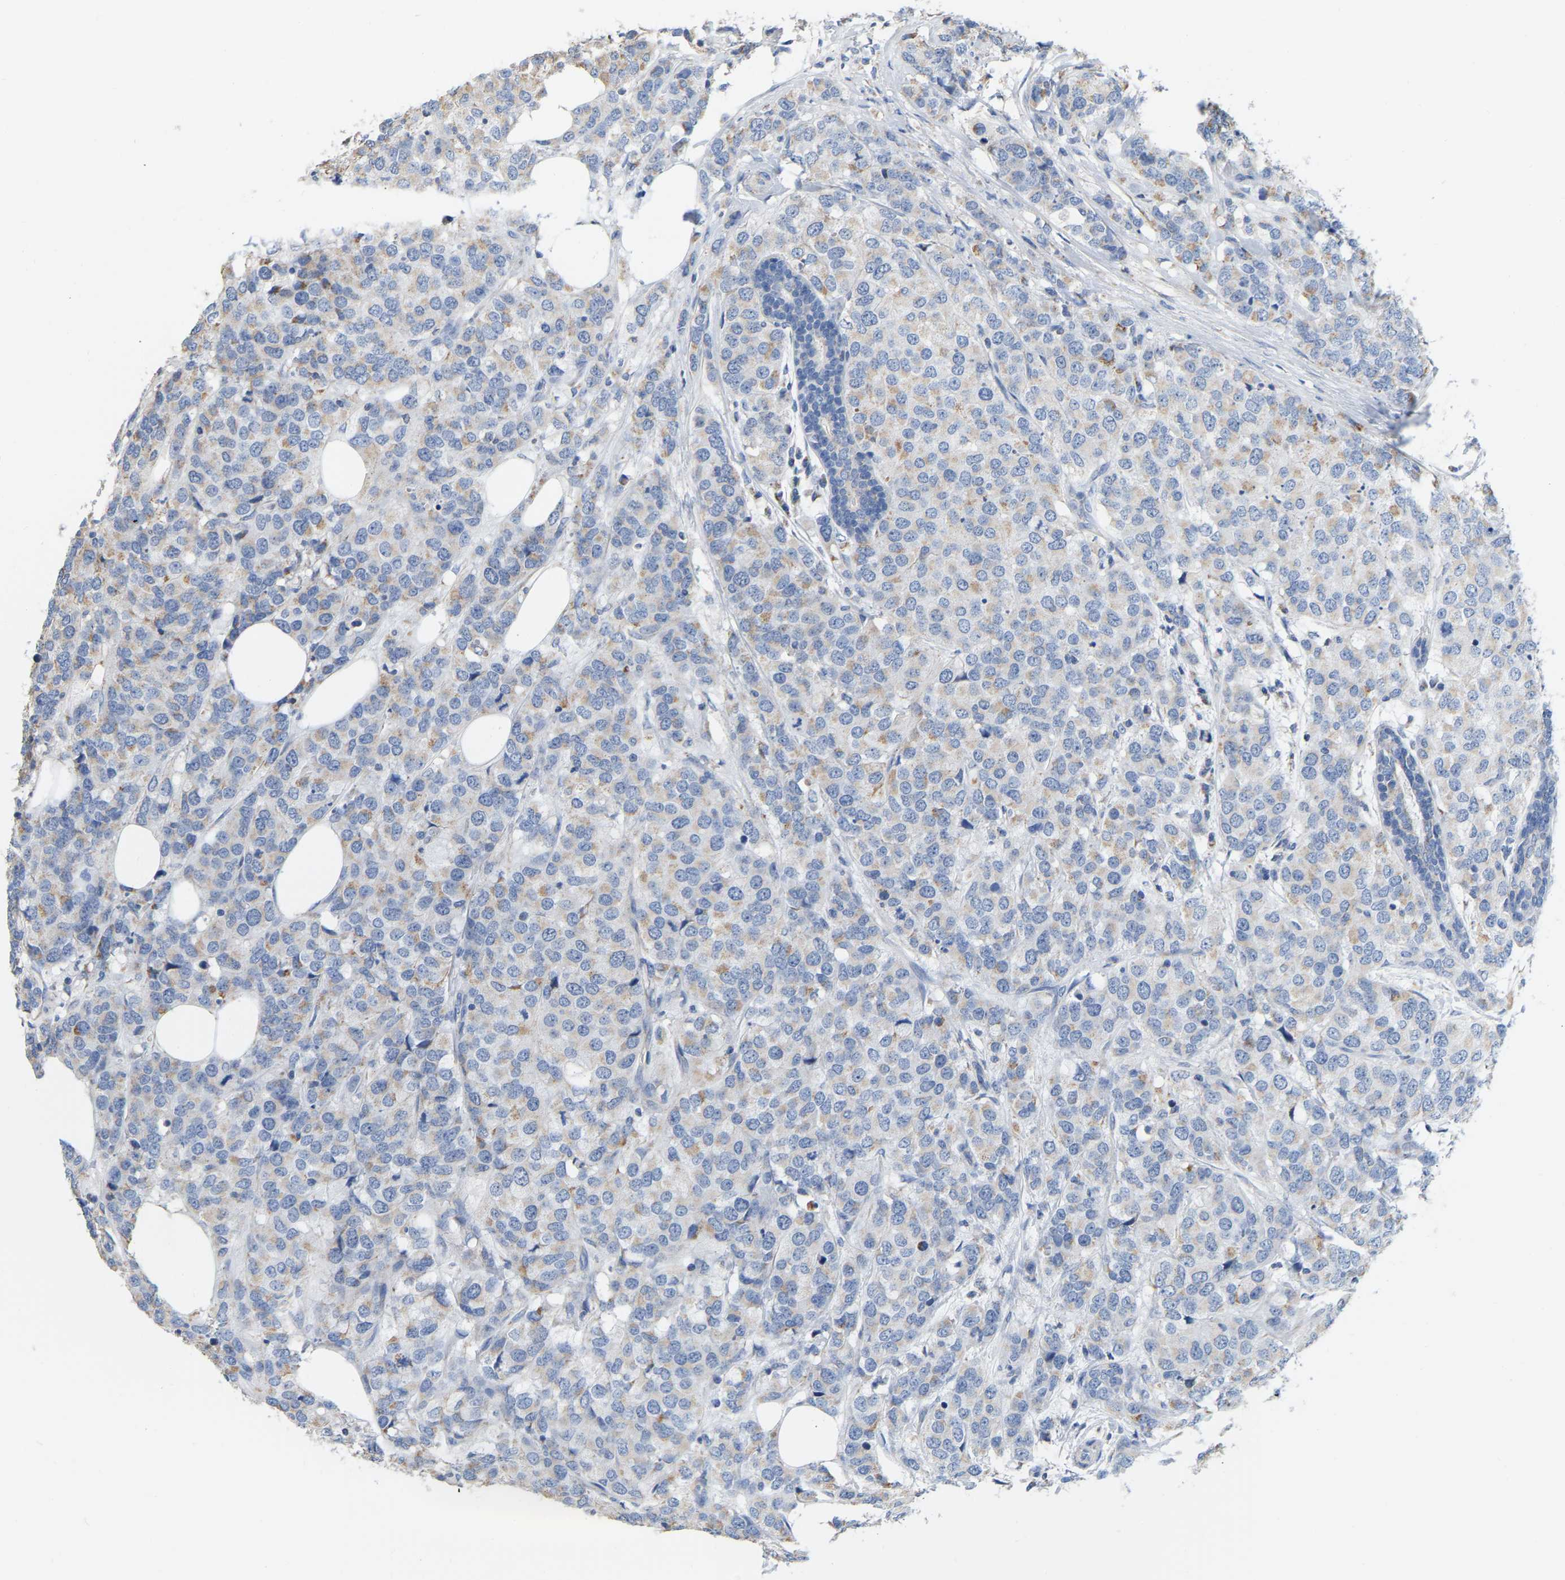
{"staining": {"intensity": "weak", "quantity": "<25%", "location": "cytoplasmic/membranous"}, "tissue": "breast cancer", "cell_type": "Tumor cells", "image_type": "cancer", "snomed": [{"axis": "morphology", "description": "Lobular carcinoma"}, {"axis": "topography", "description": "Breast"}], "caption": "There is no significant positivity in tumor cells of breast cancer (lobular carcinoma). Brightfield microscopy of immunohistochemistry stained with DAB (brown) and hematoxylin (blue), captured at high magnification.", "gene": "CBLB", "patient": {"sex": "female", "age": 59}}